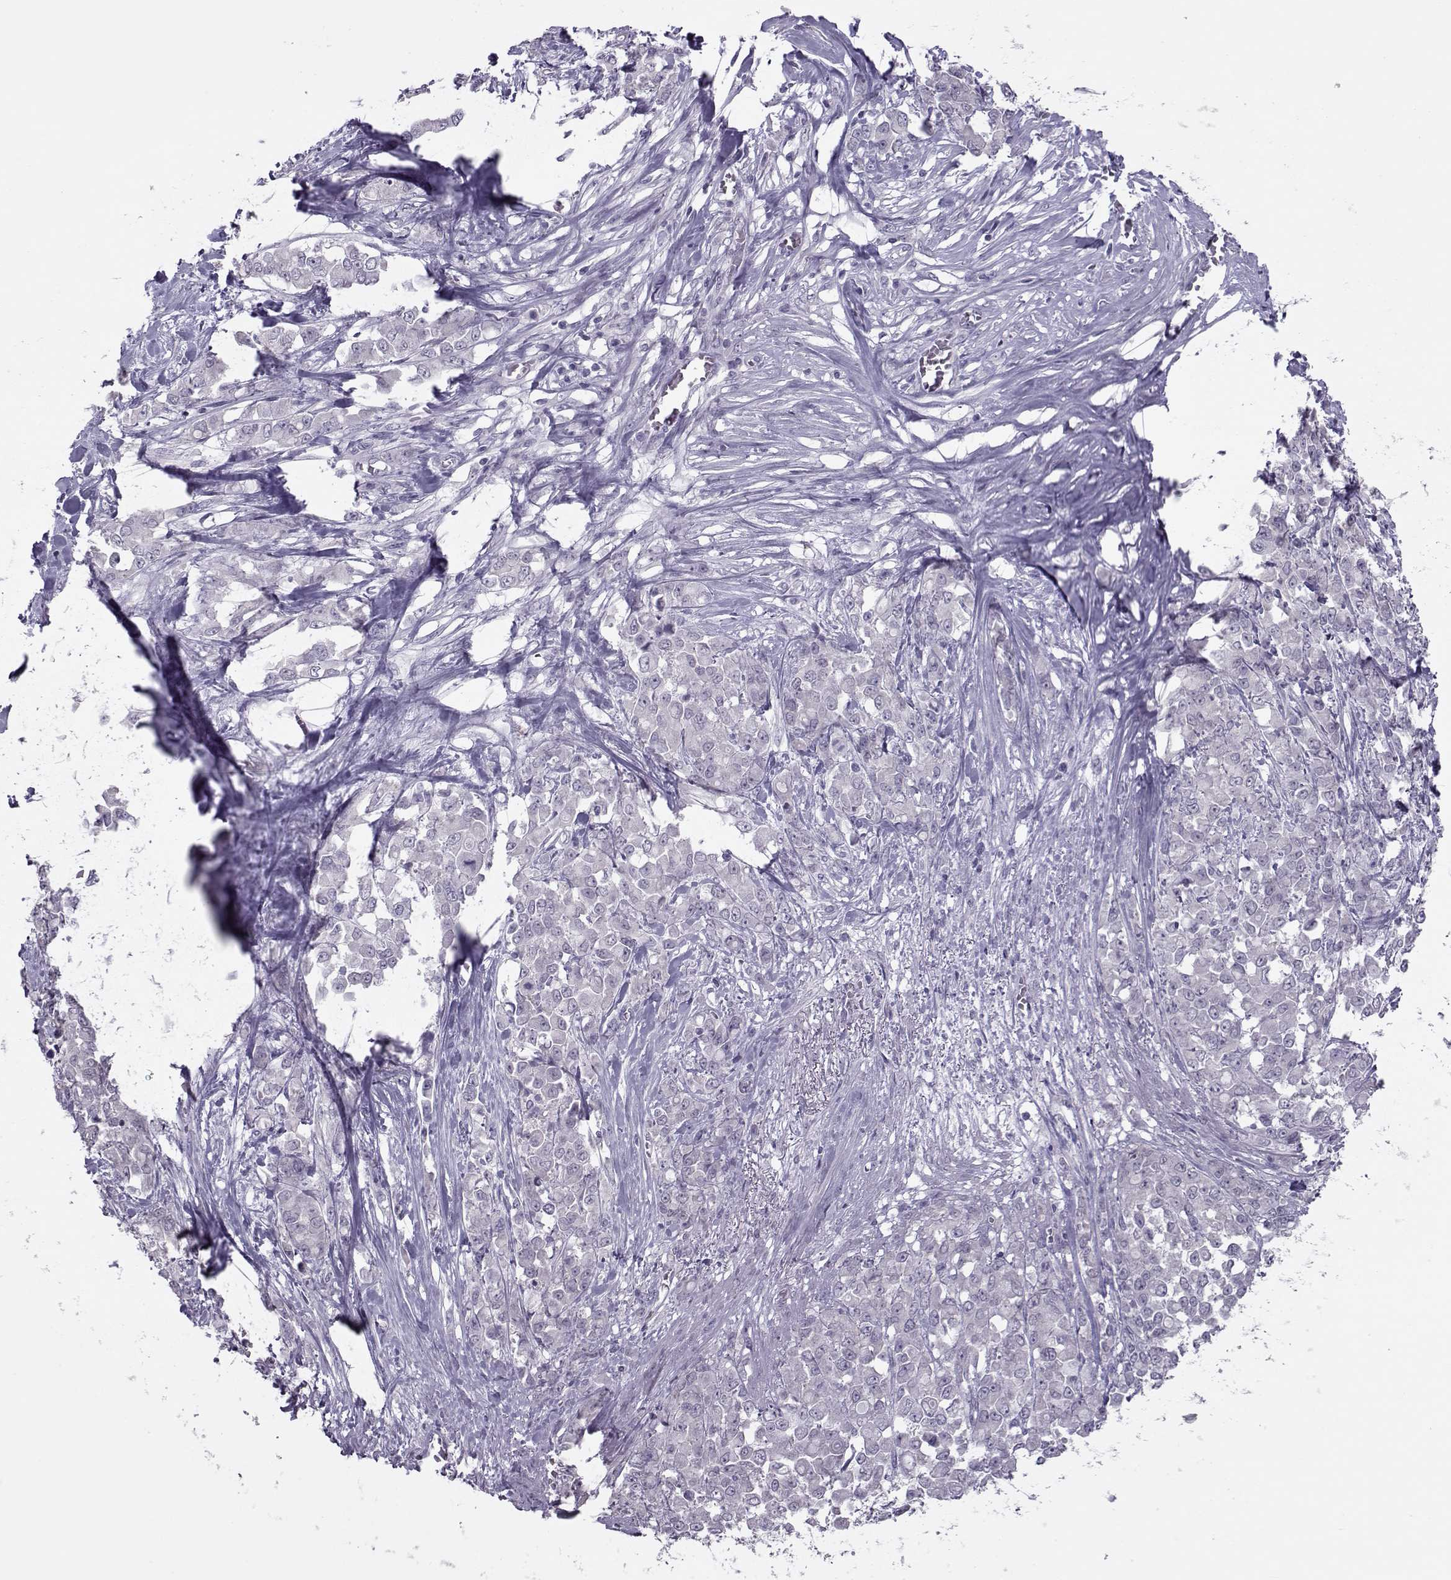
{"staining": {"intensity": "negative", "quantity": "none", "location": "none"}, "tissue": "stomach cancer", "cell_type": "Tumor cells", "image_type": "cancer", "snomed": [{"axis": "morphology", "description": "Adenocarcinoma, NOS"}, {"axis": "topography", "description": "Stomach"}], "caption": "This is an immunohistochemistry (IHC) micrograph of human adenocarcinoma (stomach). There is no positivity in tumor cells.", "gene": "ASRGL1", "patient": {"sex": "female", "age": 76}}